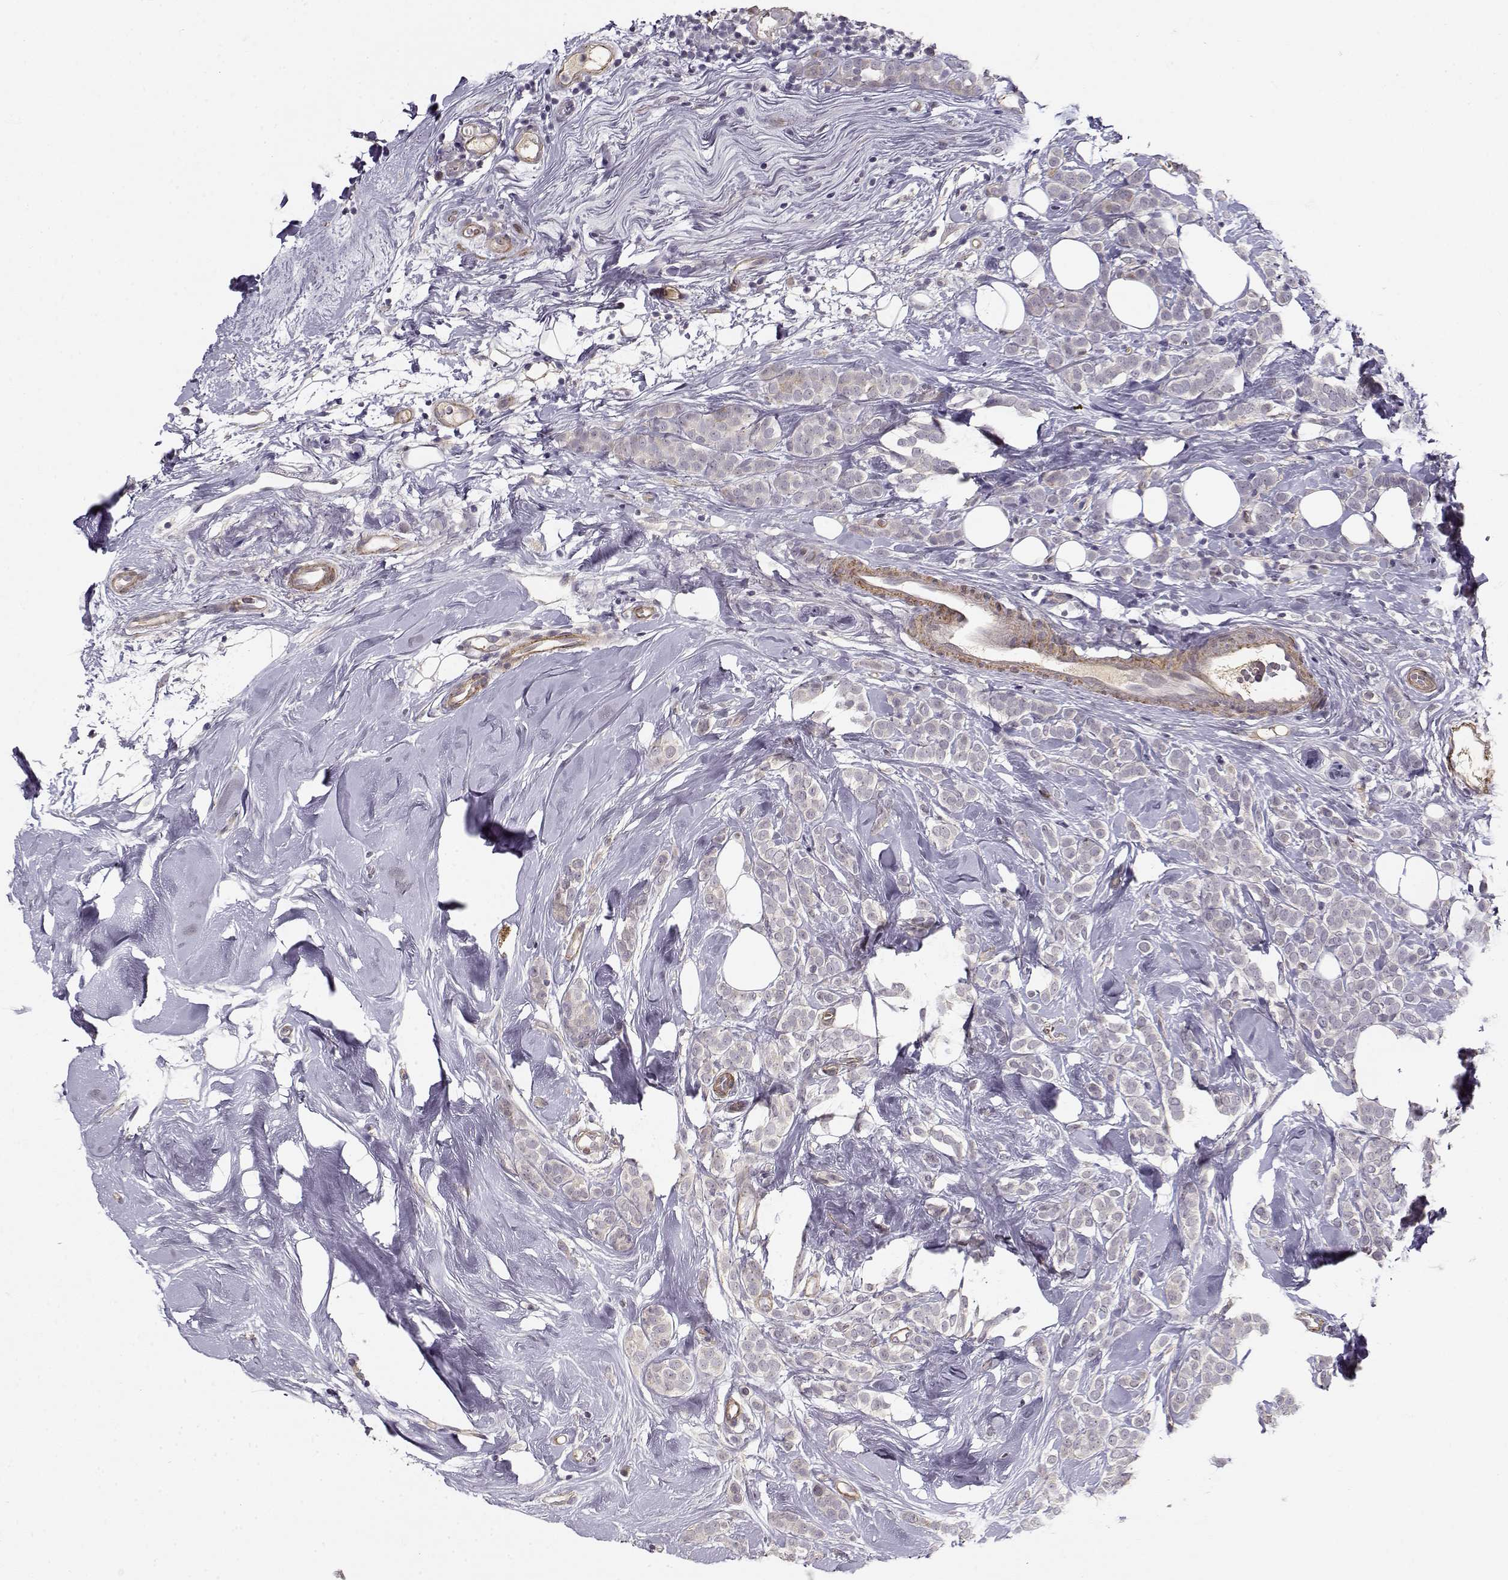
{"staining": {"intensity": "negative", "quantity": "none", "location": "none"}, "tissue": "breast cancer", "cell_type": "Tumor cells", "image_type": "cancer", "snomed": [{"axis": "morphology", "description": "Lobular carcinoma"}, {"axis": "topography", "description": "Breast"}], "caption": "Breast cancer was stained to show a protein in brown. There is no significant positivity in tumor cells.", "gene": "RGS9BP", "patient": {"sex": "female", "age": 49}}